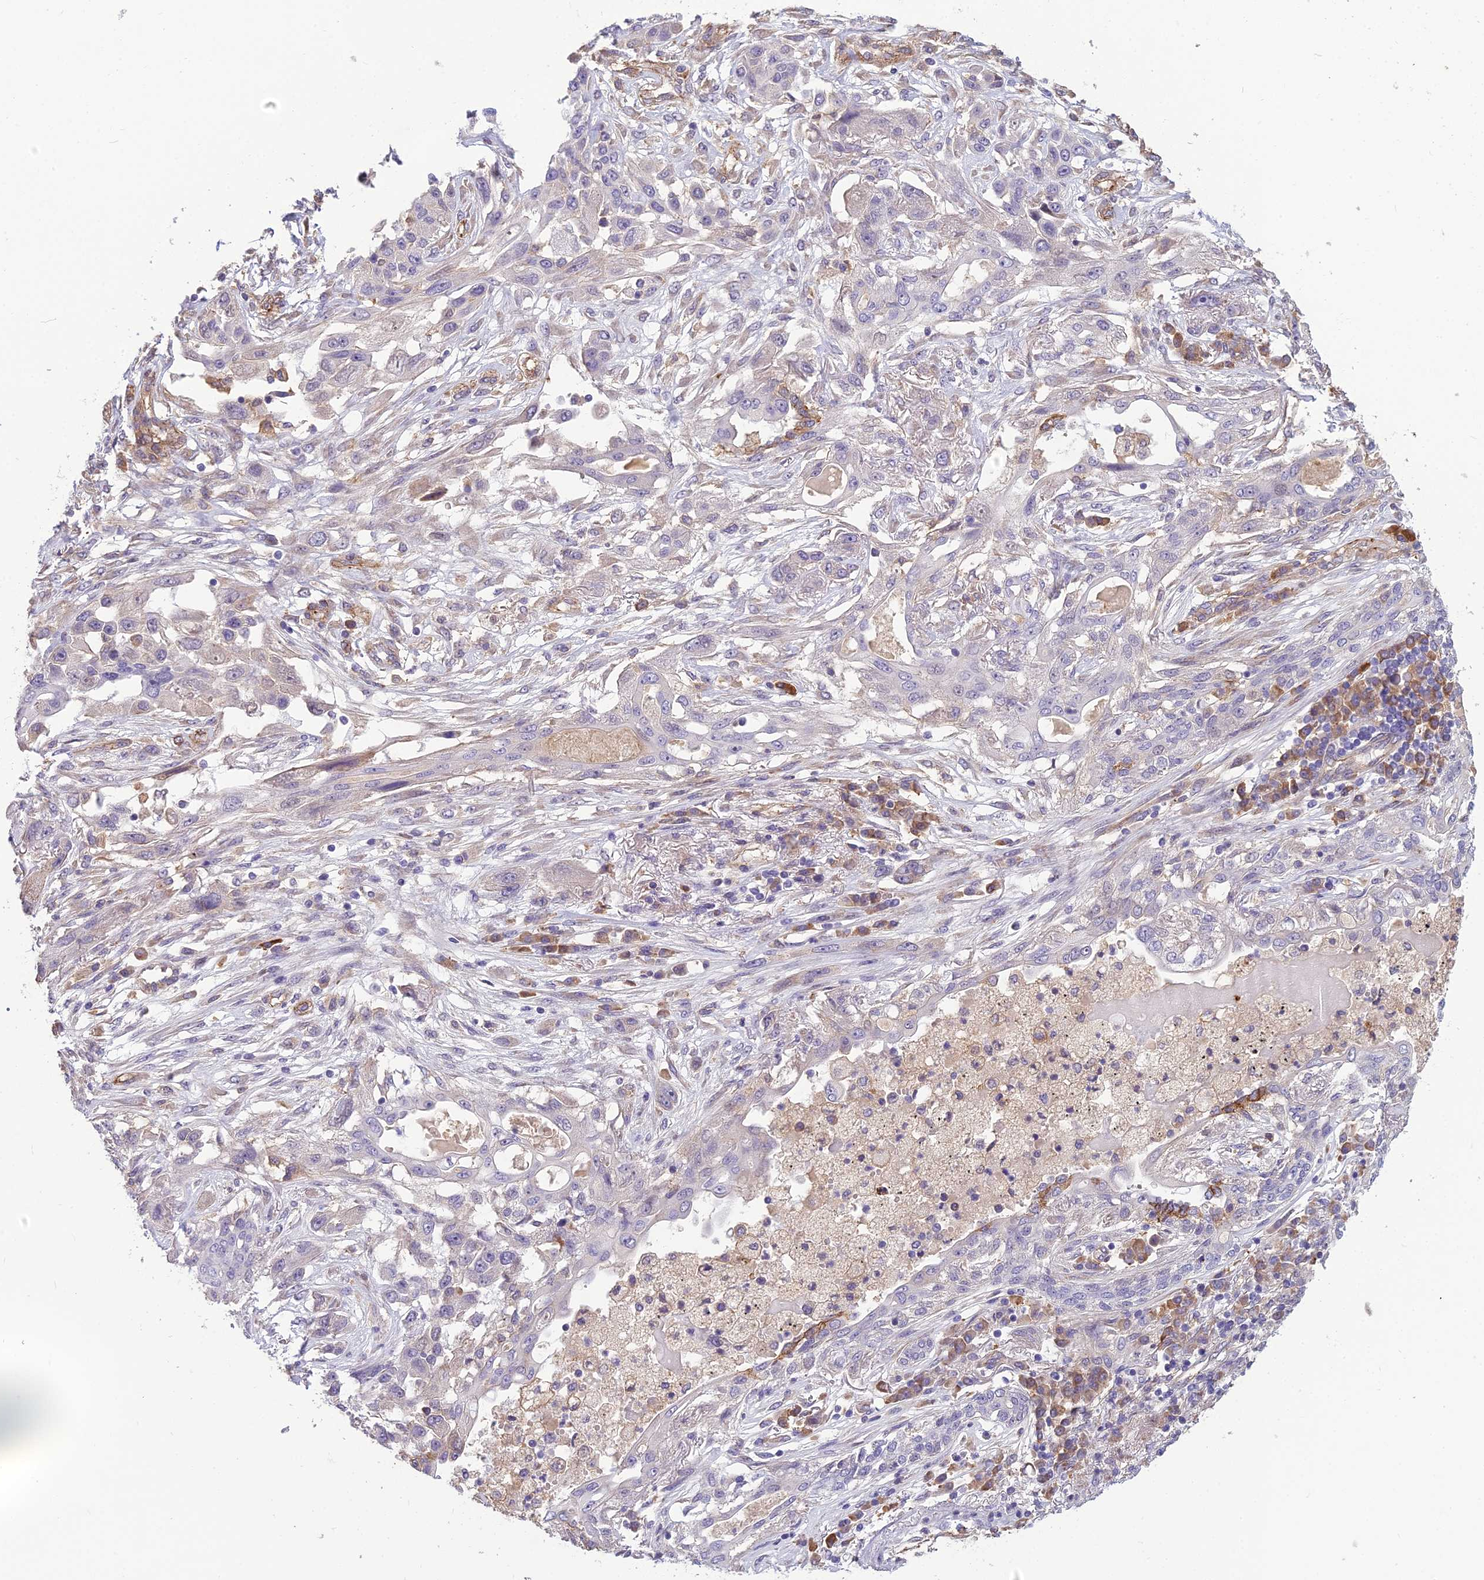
{"staining": {"intensity": "negative", "quantity": "none", "location": "none"}, "tissue": "lung cancer", "cell_type": "Tumor cells", "image_type": "cancer", "snomed": [{"axis": "morphology", "description": "Squamous cell carcinoma, NOS"}, {"axis": "topography", "description": "Lung"}], "caption": "DAB (3,3'-diaminobenzidine) immunohistochemical staining of lung cancer reveals no significant expression in tumor cells.", "gene": "TSPAN15", "patient": {"sex": "female", "age": 70}}